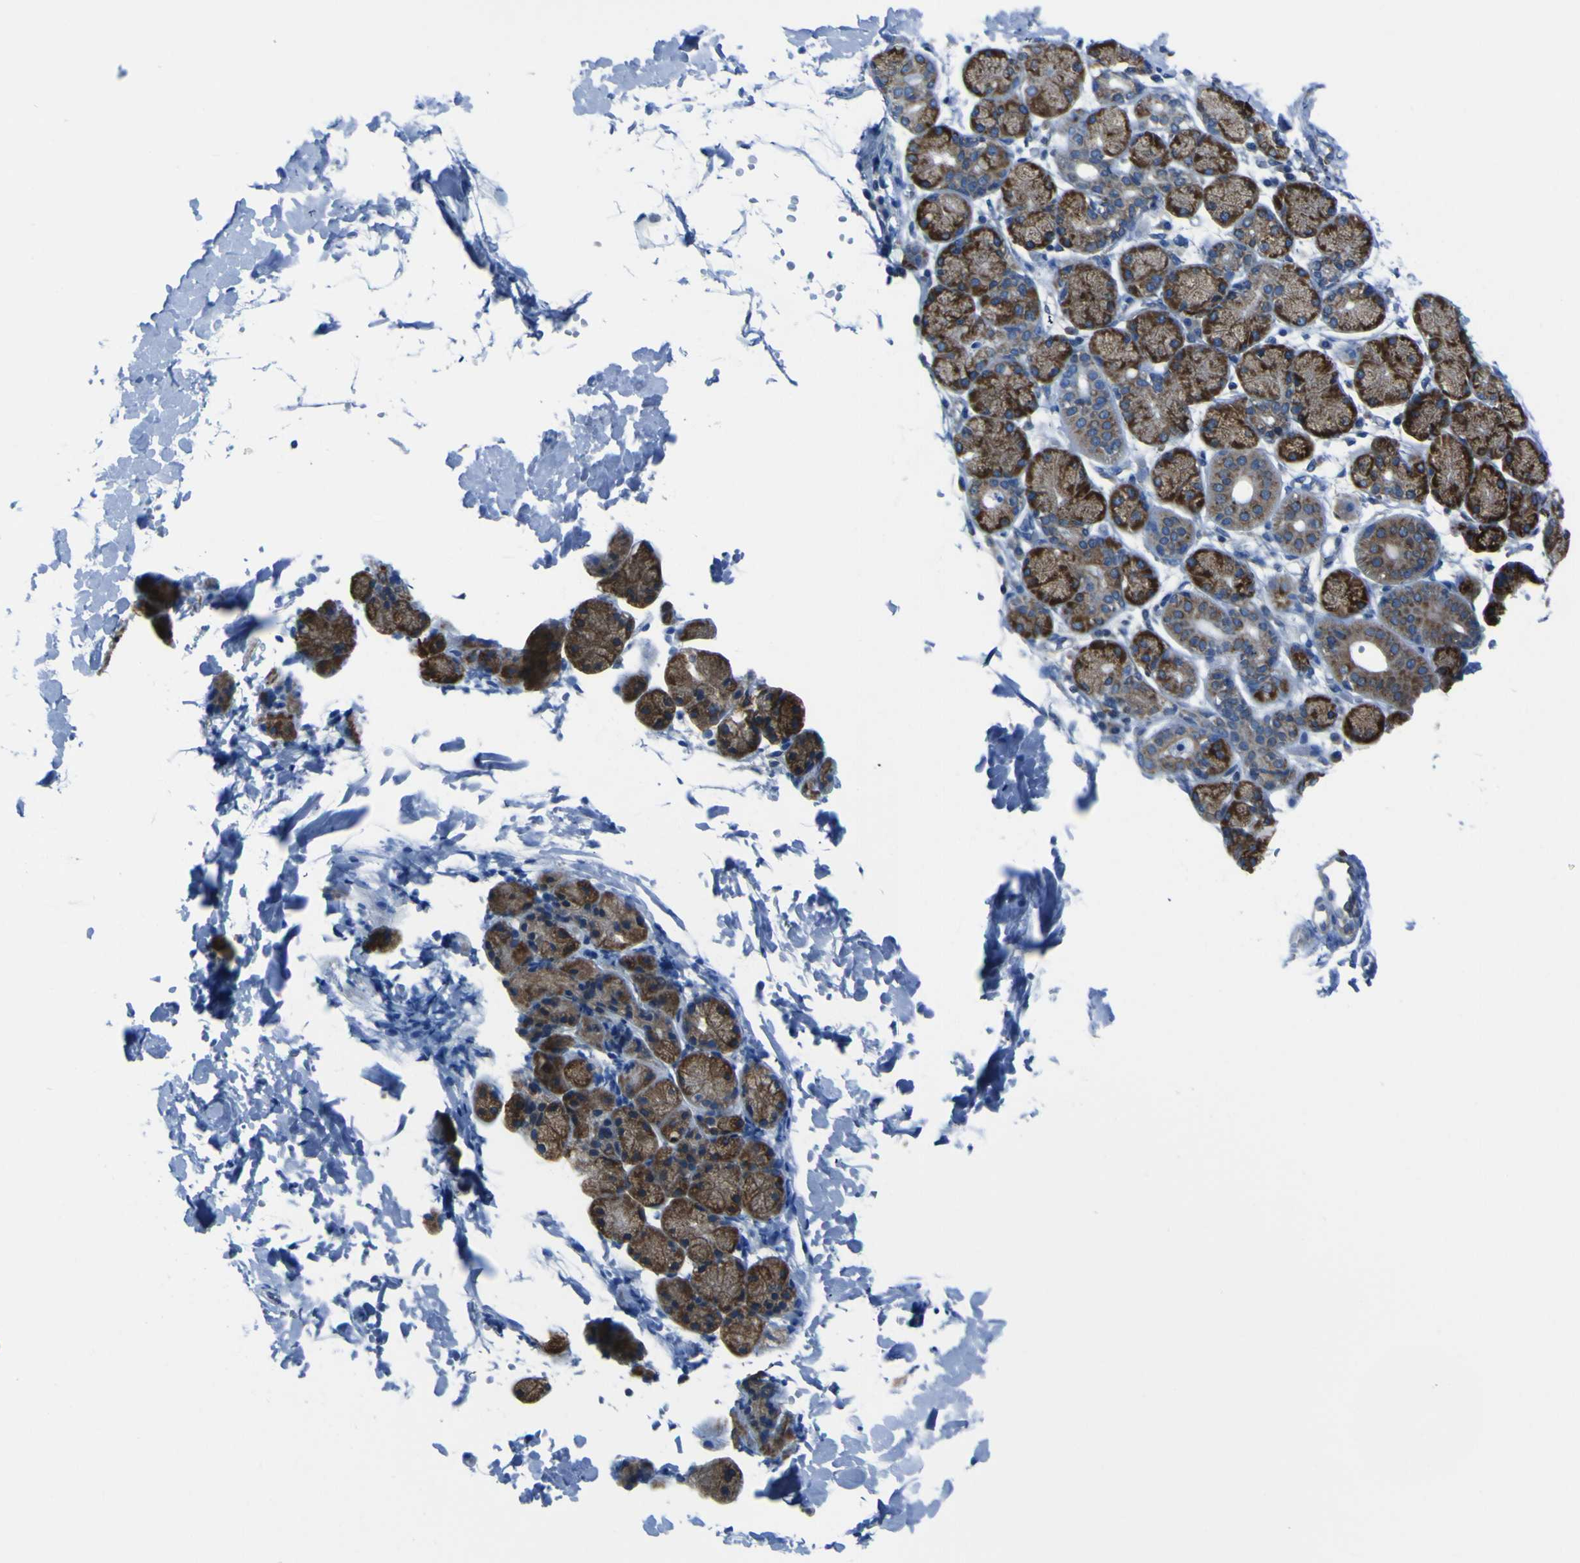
{"staining": {"intensity": "strong", "quantity": ">75%", "location": "cytoplasmic/membranous"}, "tissue": "salivary gland", "cell_type": "Glandular cells", "image_type": "normal", "snomed": [{"axis": "morphology", "description": "Normal tissue, NOS"}, {"axis": "topography", "description": "Salivary gland"}], "caption": "Glandular cells show strong cytoplasmic/membranous positivity in approximately >75% of cells in unremarkable salivary gland.", "gene": "STIM1", "patient": {"sex": "female", "age": 24}}